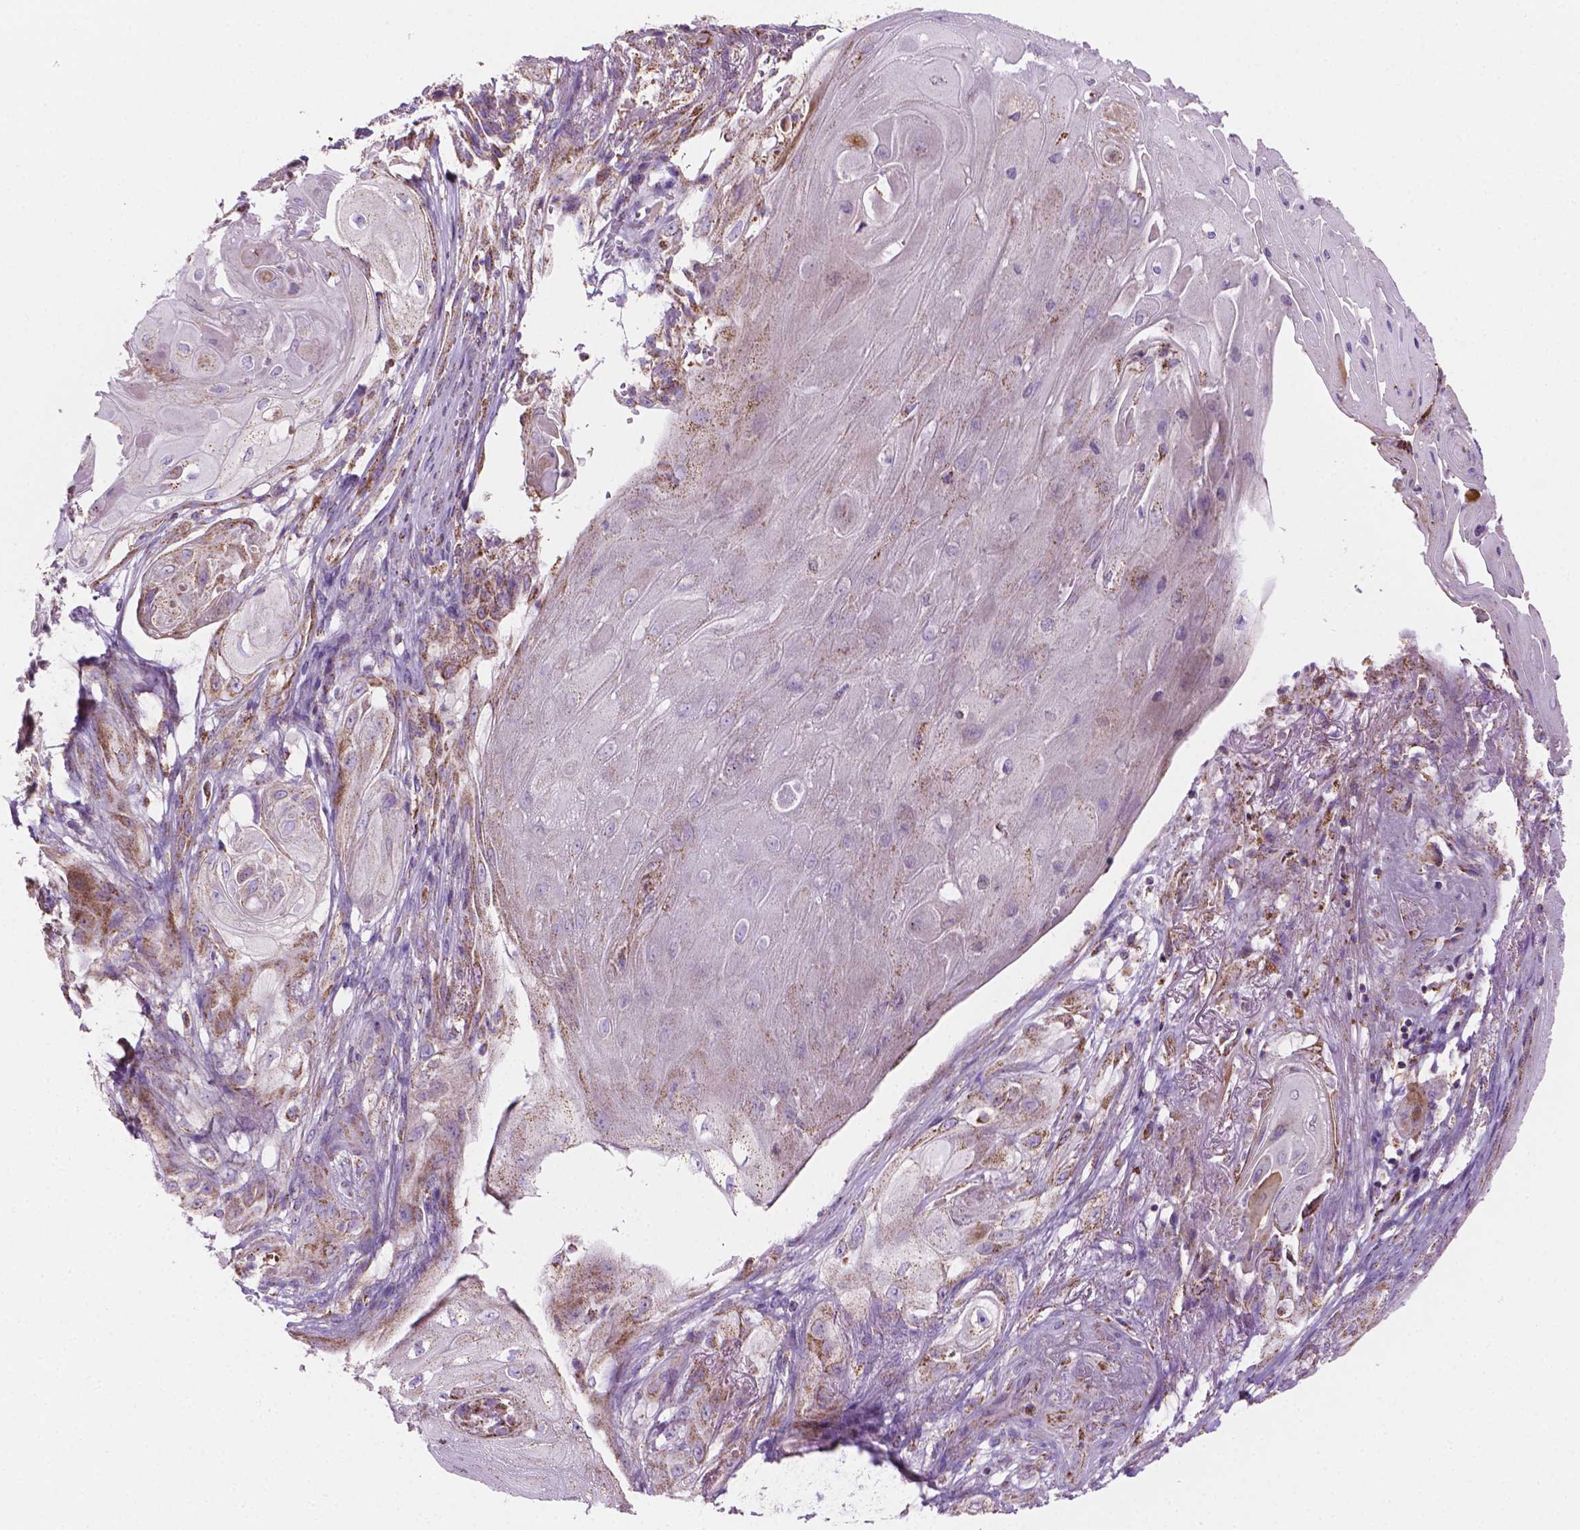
{"staining": {"intensity": "moderate", "quantity": ">75%", "location": "cytoplasmic/membranous"}, "tissue": "skin cancer", "cell_type": "Tumor cells", "image_type": "cancer", "snomed": [{"axis": "morphology", "description": "Squamous cell carcinoma, NOS"}, {"axis": "topography", "description": "Skin"}], "caption": "Moderate cytoplasmic/membranous positivity is identified in about >75% of tumor cells in skin squamous cell carcinoma. (brown staining indicates protein expression, while blue staining denotes nuclei).", "gene": "PIBF1", "patient": {"sex": "male", "age": 62}}